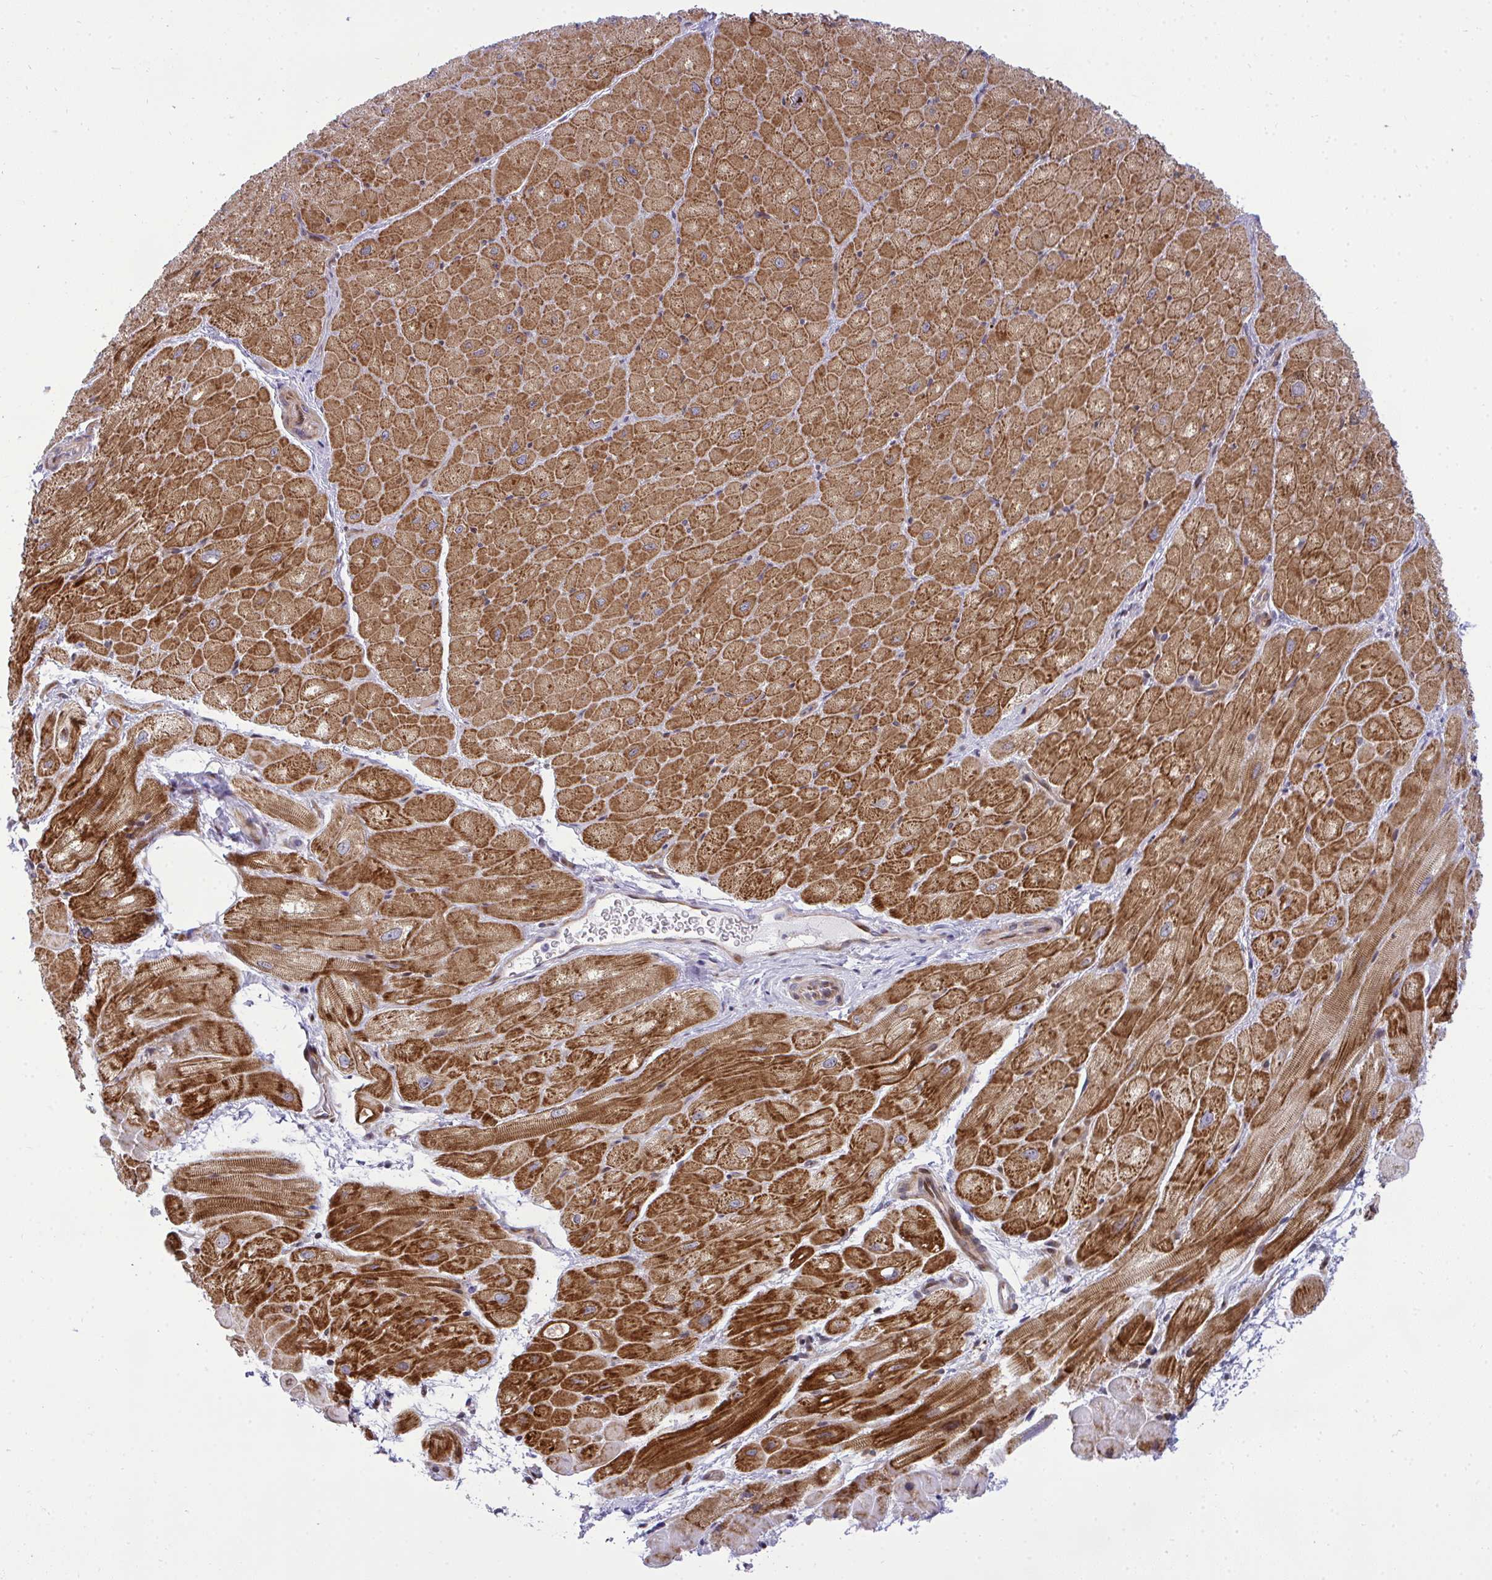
{"staining": {"intensity": "strong", "quantity": ">75%", "location": "cytoplasmic/membranous"}, "tissue": "heart muscle", "cell_type": "Cardiomyocytes", "image_type": "normal", "snomed": [{"axis": "morphology", "description": "Normal tissue, NOS"}, {"axis": "topography", "description": "Heart"}], "caption": "Strong cytoplasmic/membranous expression is seen in about >75% of cardiomyocytes in unremarkable heart muscle.", "gene": "CASTOR2", "patient": {"sex": "male", "age": 62}}